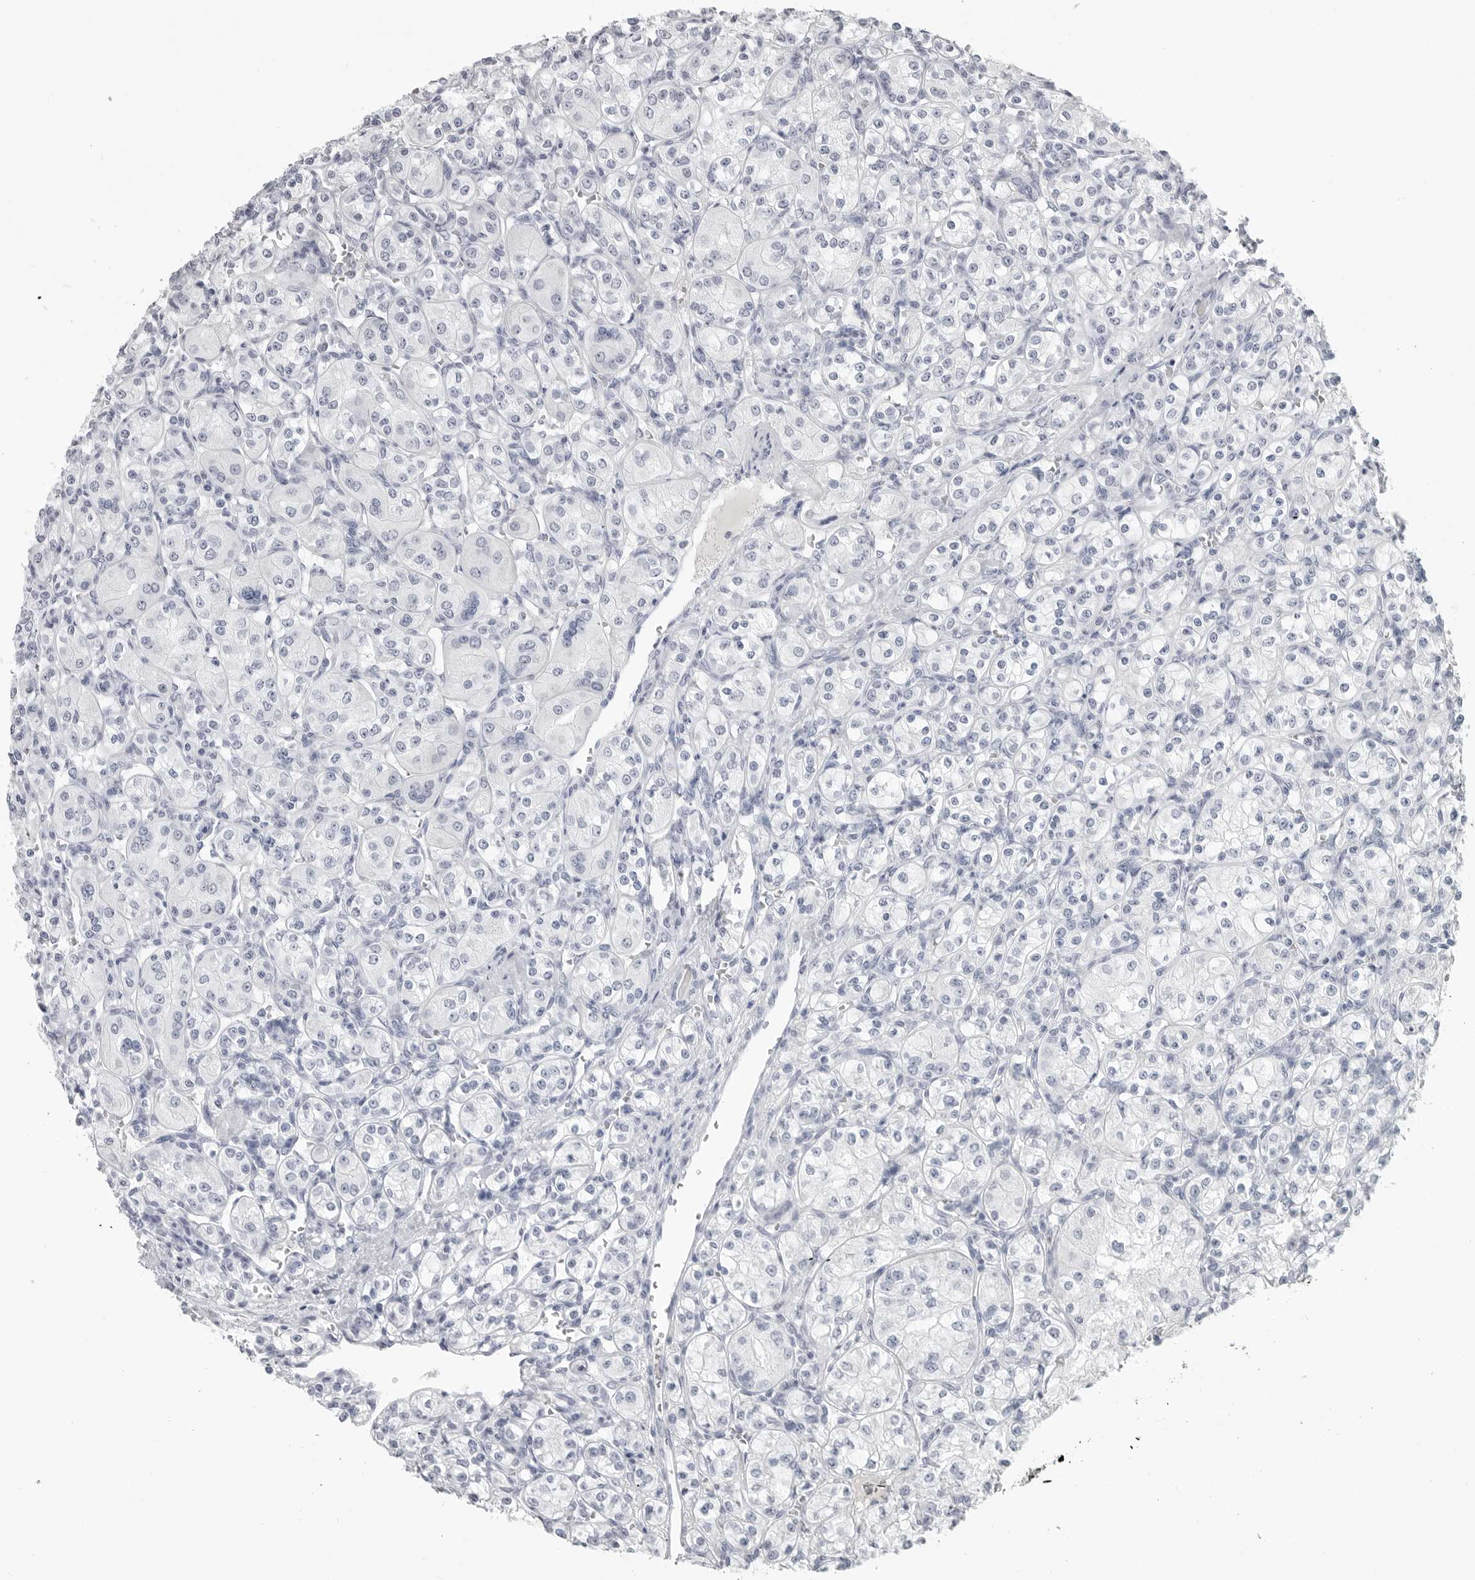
{"staining": {"intensity": "negative", "quantity": "none", "location": "none"}, "tissue": "renal cancer", "cell_type": "Tumor cells", "image_type": "cancer", "snomed": [{"axis": "morphology", "description": "Adenocarcinoma, NOS"}, {"axis": "topography", "description": "Kidney"}], "caption": "Tumor cells show no significant protein staining in adenocarcinoma (renal).", "gene": "LY6D", "patient": {"sex": "male", "age": 77}}